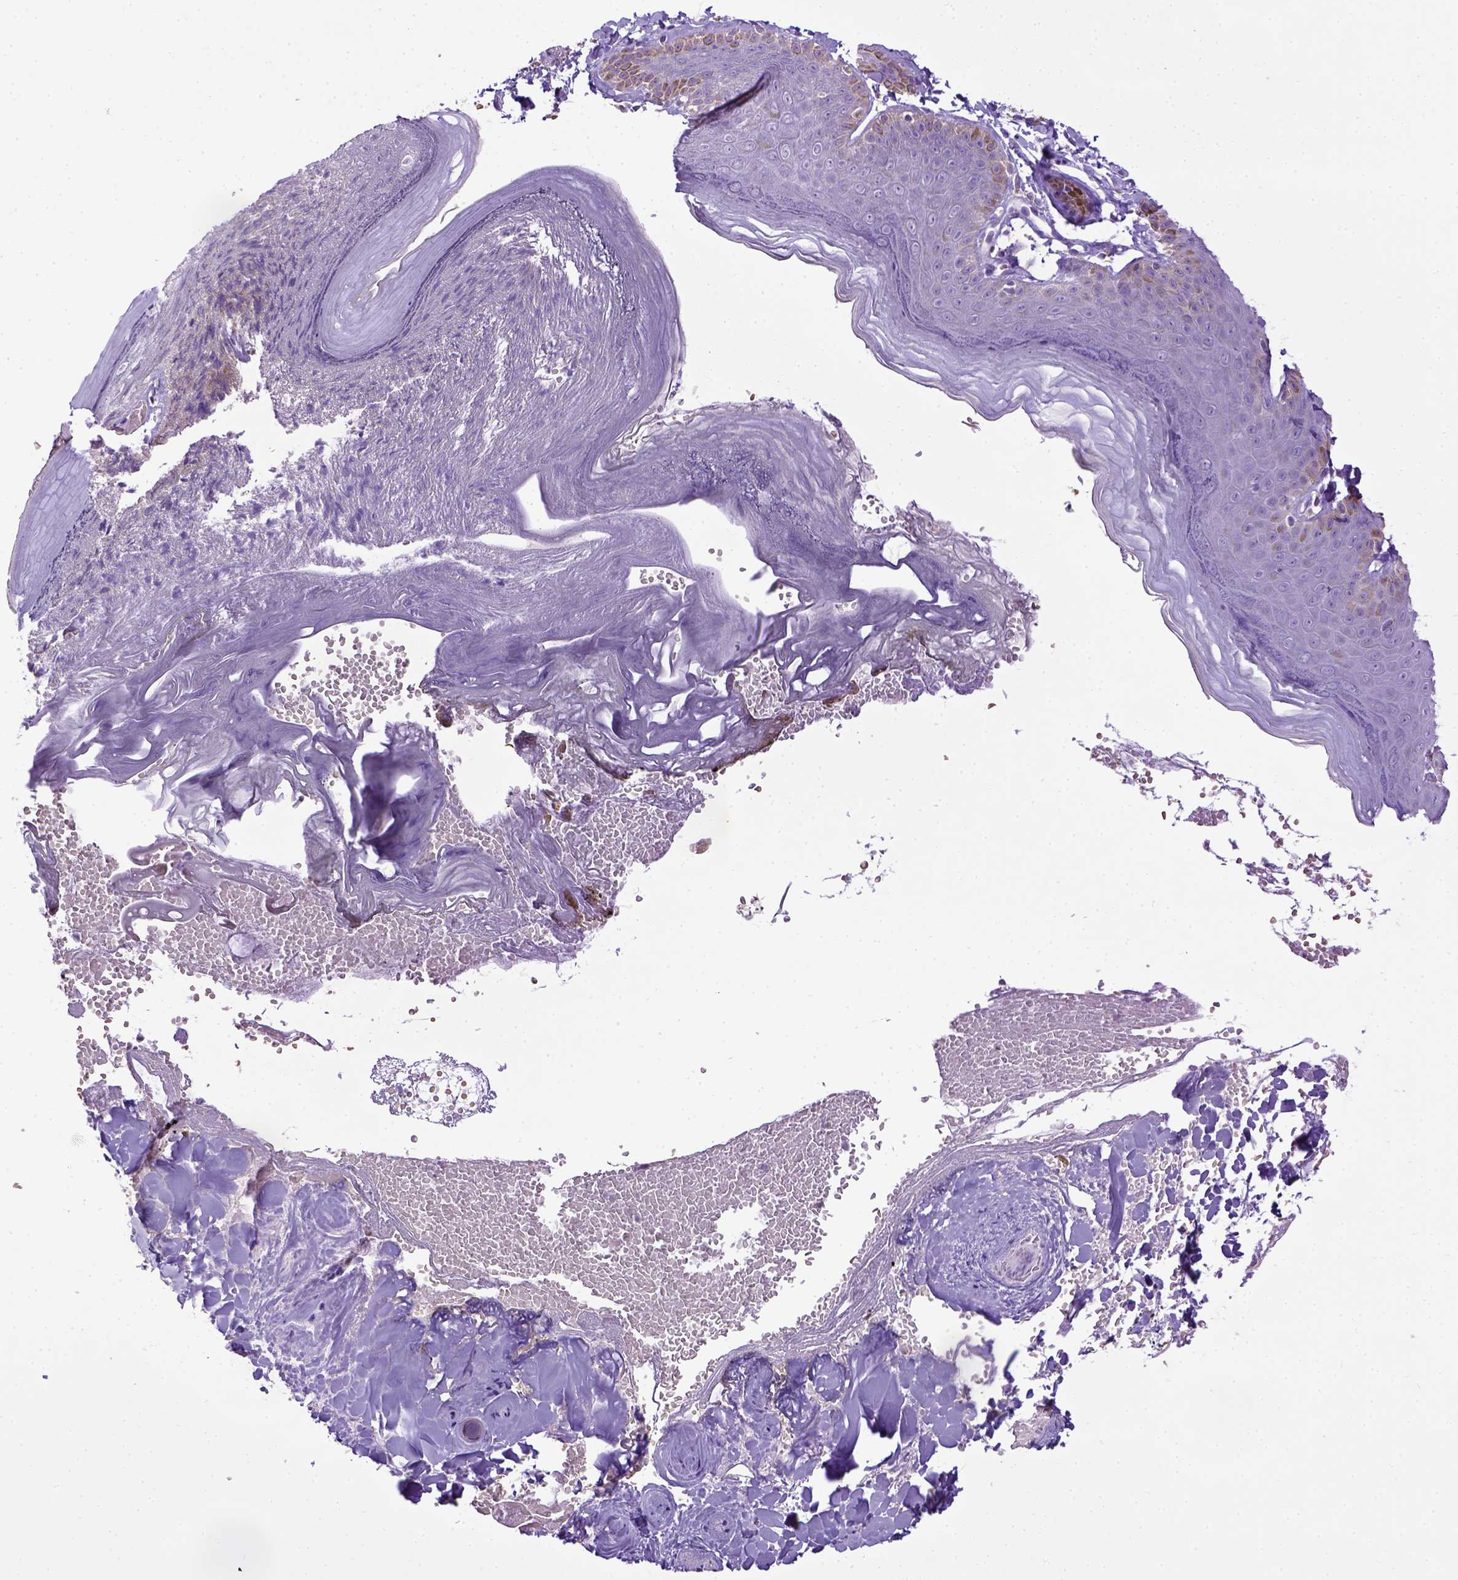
{"staining": {"intensity": "negative", "quantity": "none", "location": "none"}, "tissue": "skin", "cell_type": "Epidermal cells", "image_type": "normal", "snomed": [{"axis": "morphology", "description": "Normal tissue, NOS"}, {"axis": "topography", "description": "Anal"}], "caption": "Immunohistochemistry (IHC) photomicrograph of unremarkable skin: skin stained with DAB demonstrates no significant protein positivity in epidermal cells. (Stains: DAB (3,3'-diaminobenzidine) immunohistochemistry with hematoxylin counter stain, Microscopy: brightfield microscopy at high magnification).", "gene": "SPEF1", "patient": {"sex": "male", "age": 53}}